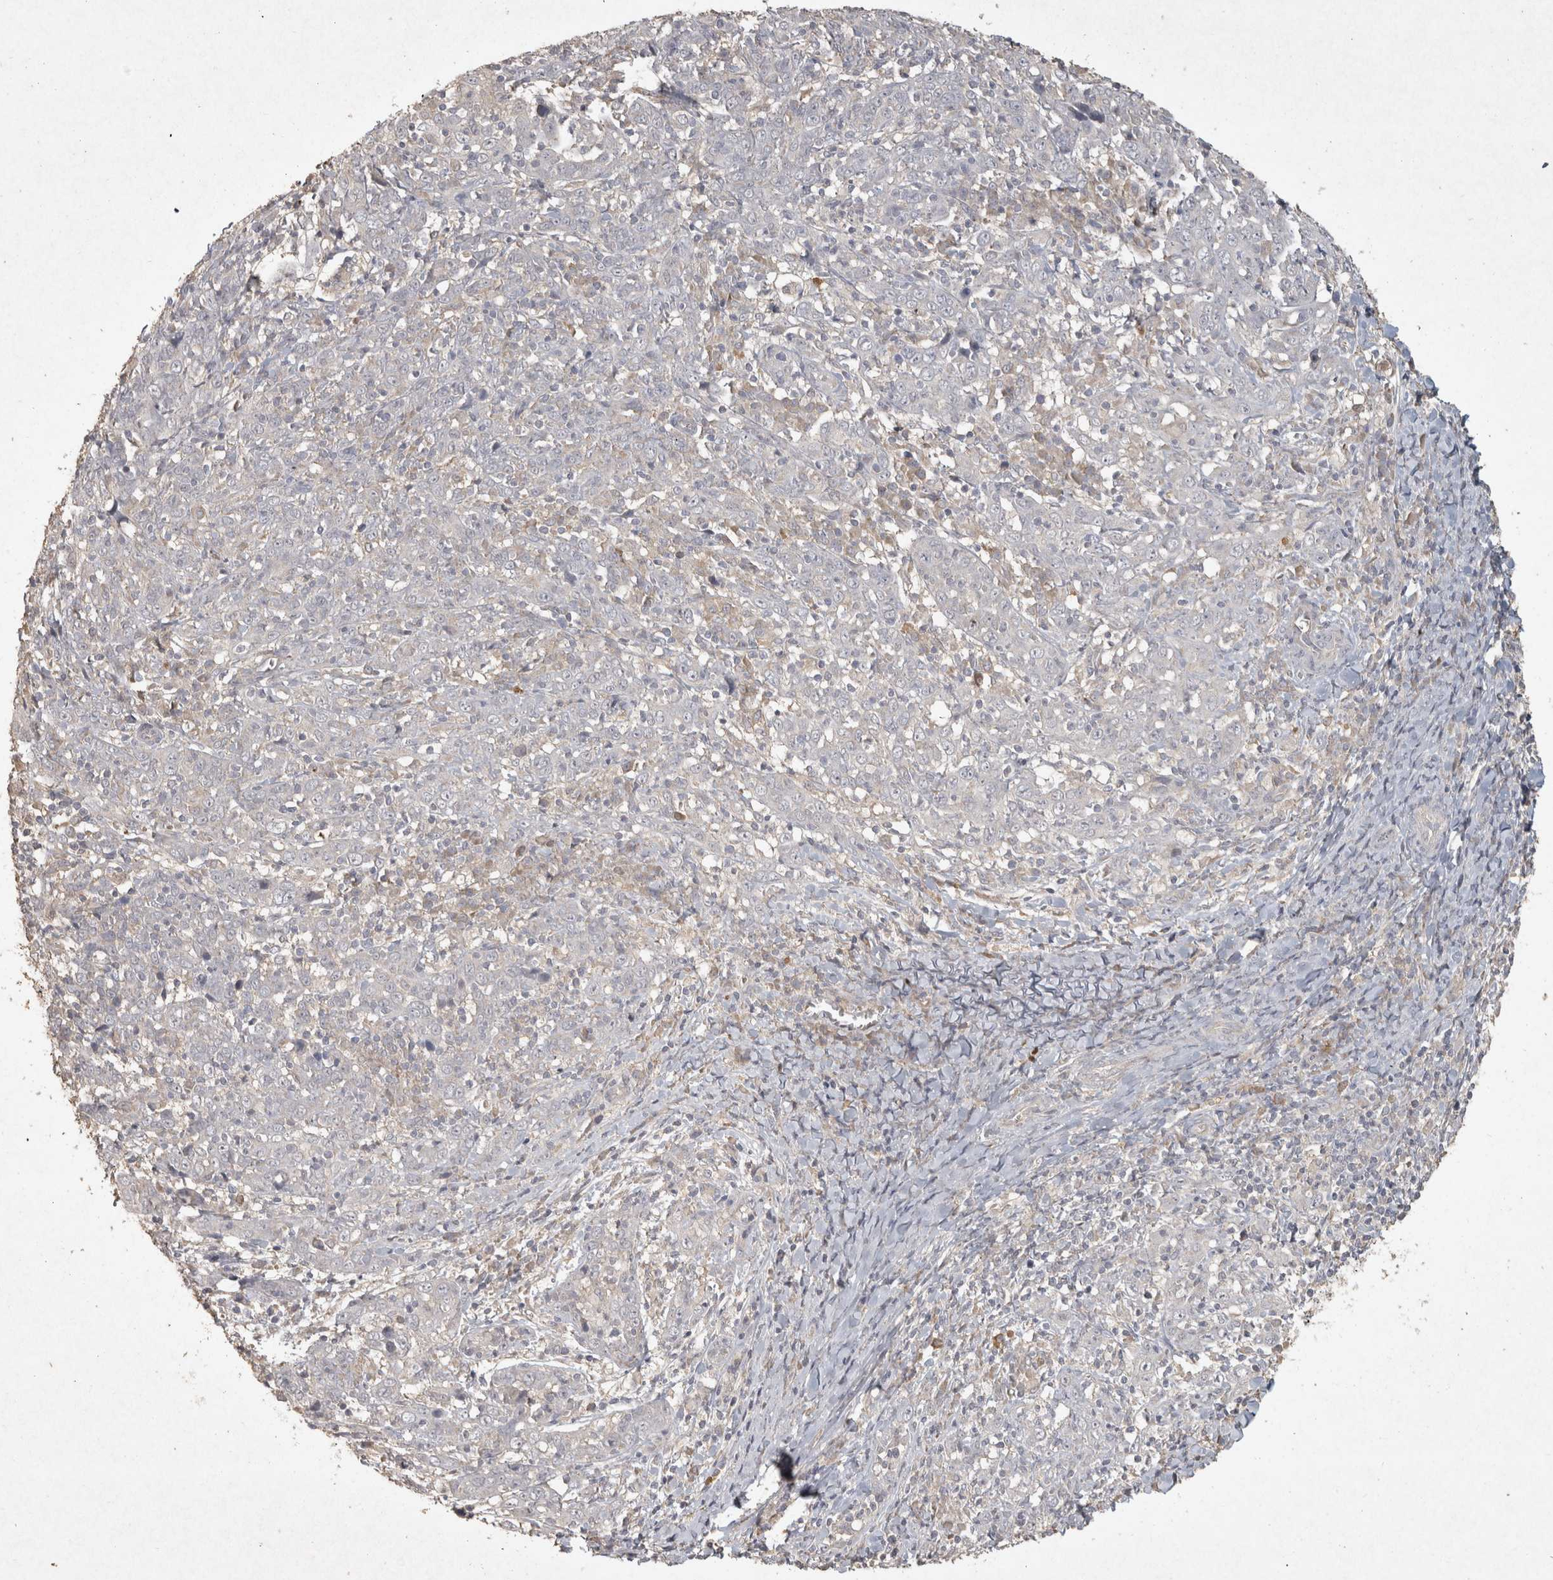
{"staining": {"intensity": "negative", "quantity": "none", "location": "none"}, "tissue": "cervical cancer", "cell_type": "Tumor cells", "image_type": "cancer", "snomed": [{"axis": "morphology", "description": "Squamous cell carcinoma, NOS"}, {"axis": "topography", "description": "Cervix"}], "caption": "Tumor cells show no significant protein expression in squamous cell carcinoma (cervical).", "gene": "OSTN", "patient": {"sex": "female", "age": 46}}